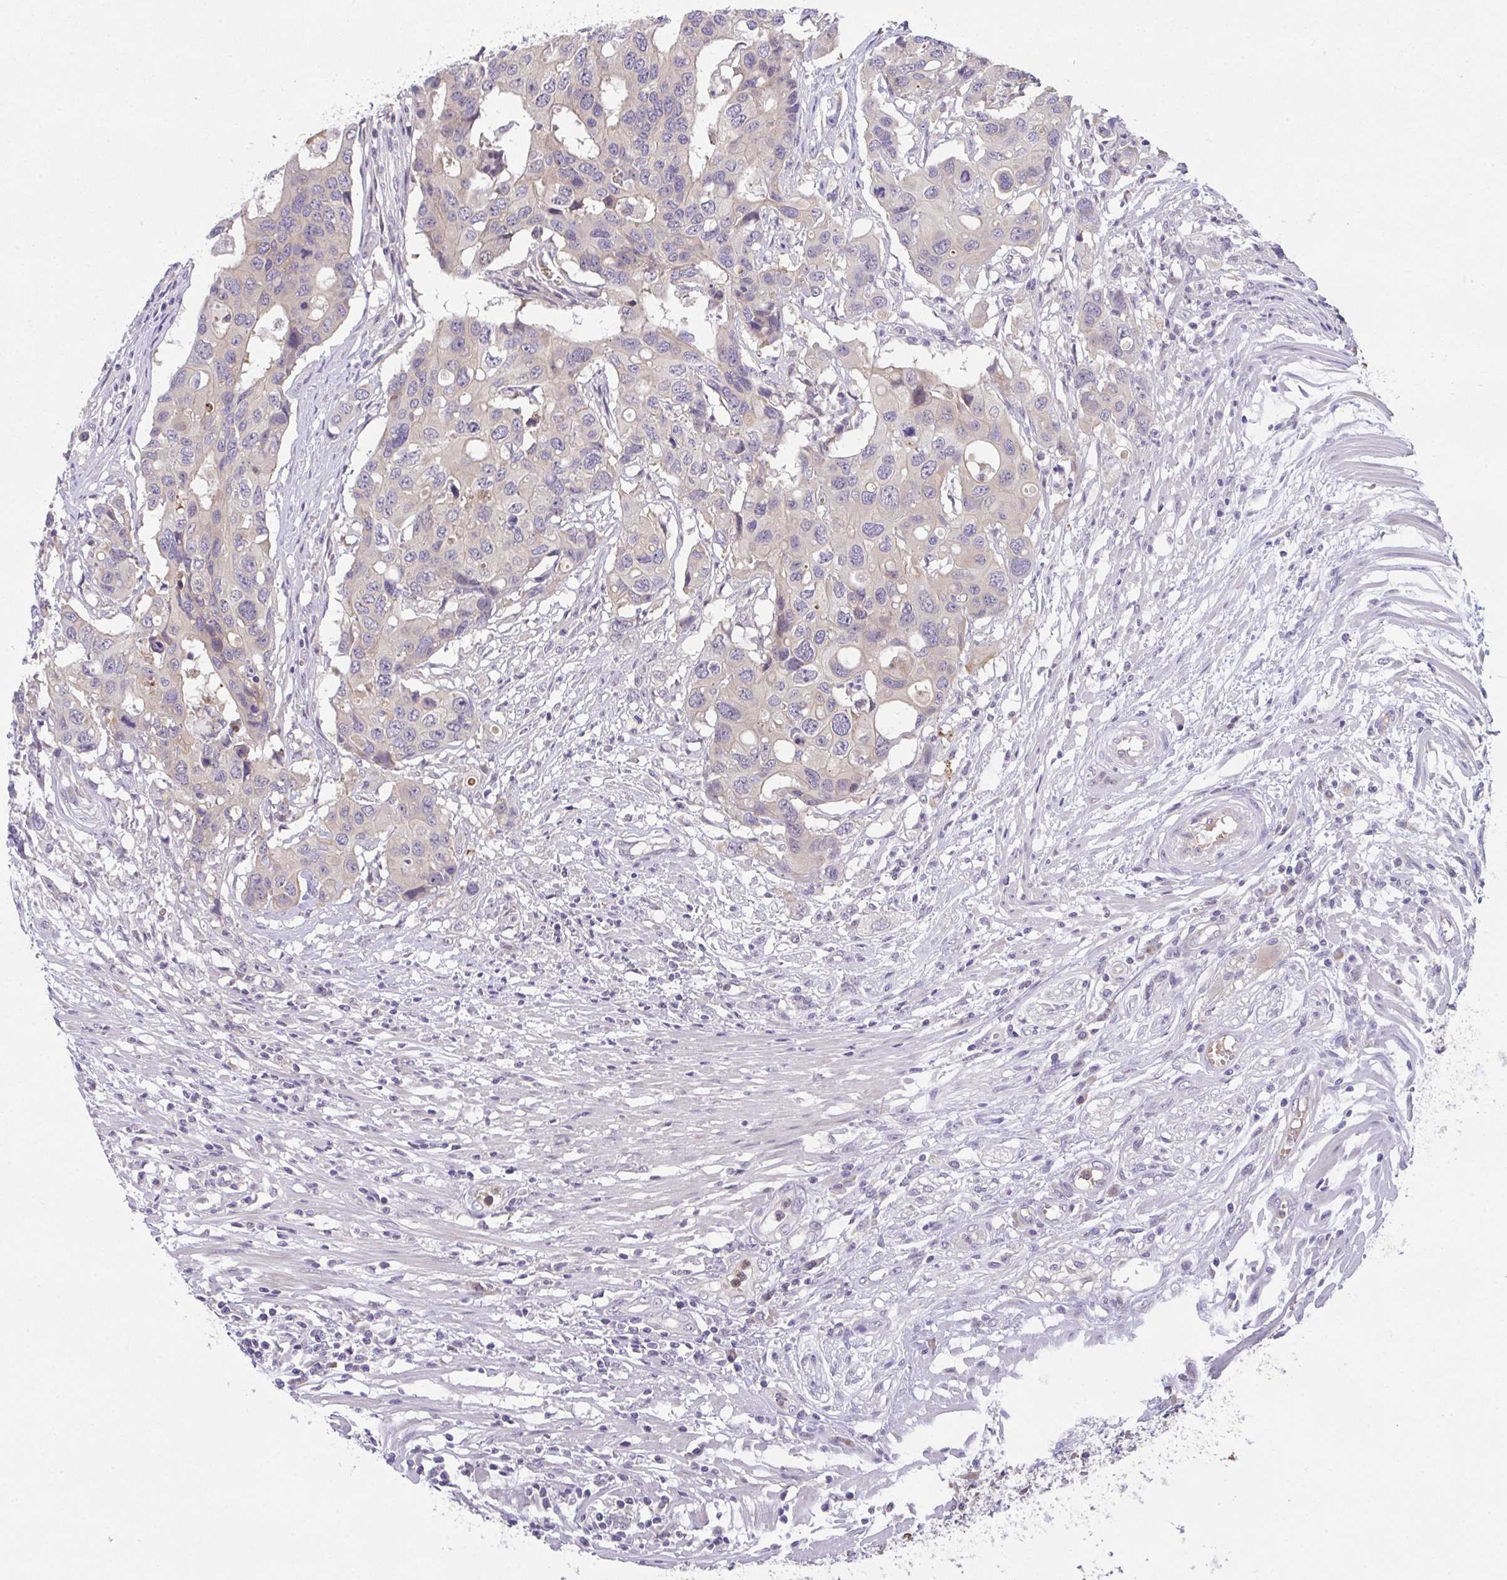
{"staining": {"intensity": "negative", "quantity": "none", "location": "none"}, "tissue": "colorectal cancer", "cell_type": "Tumor cells", "image_type": "cancer", "snomed": [{"axis": "morphology", "description": "Adenocarcinoma, NOS"}, {"axis": "topography", "description": "Colon"}], "caption": "Immunohistochemistry micrograph of colorectal cancer (adenocarcinoma) stained for a protein (brown), which reveals no expression in tumor cells.", "gene": "RIOK1", "patient": {"sex": "male", "age": 77}}